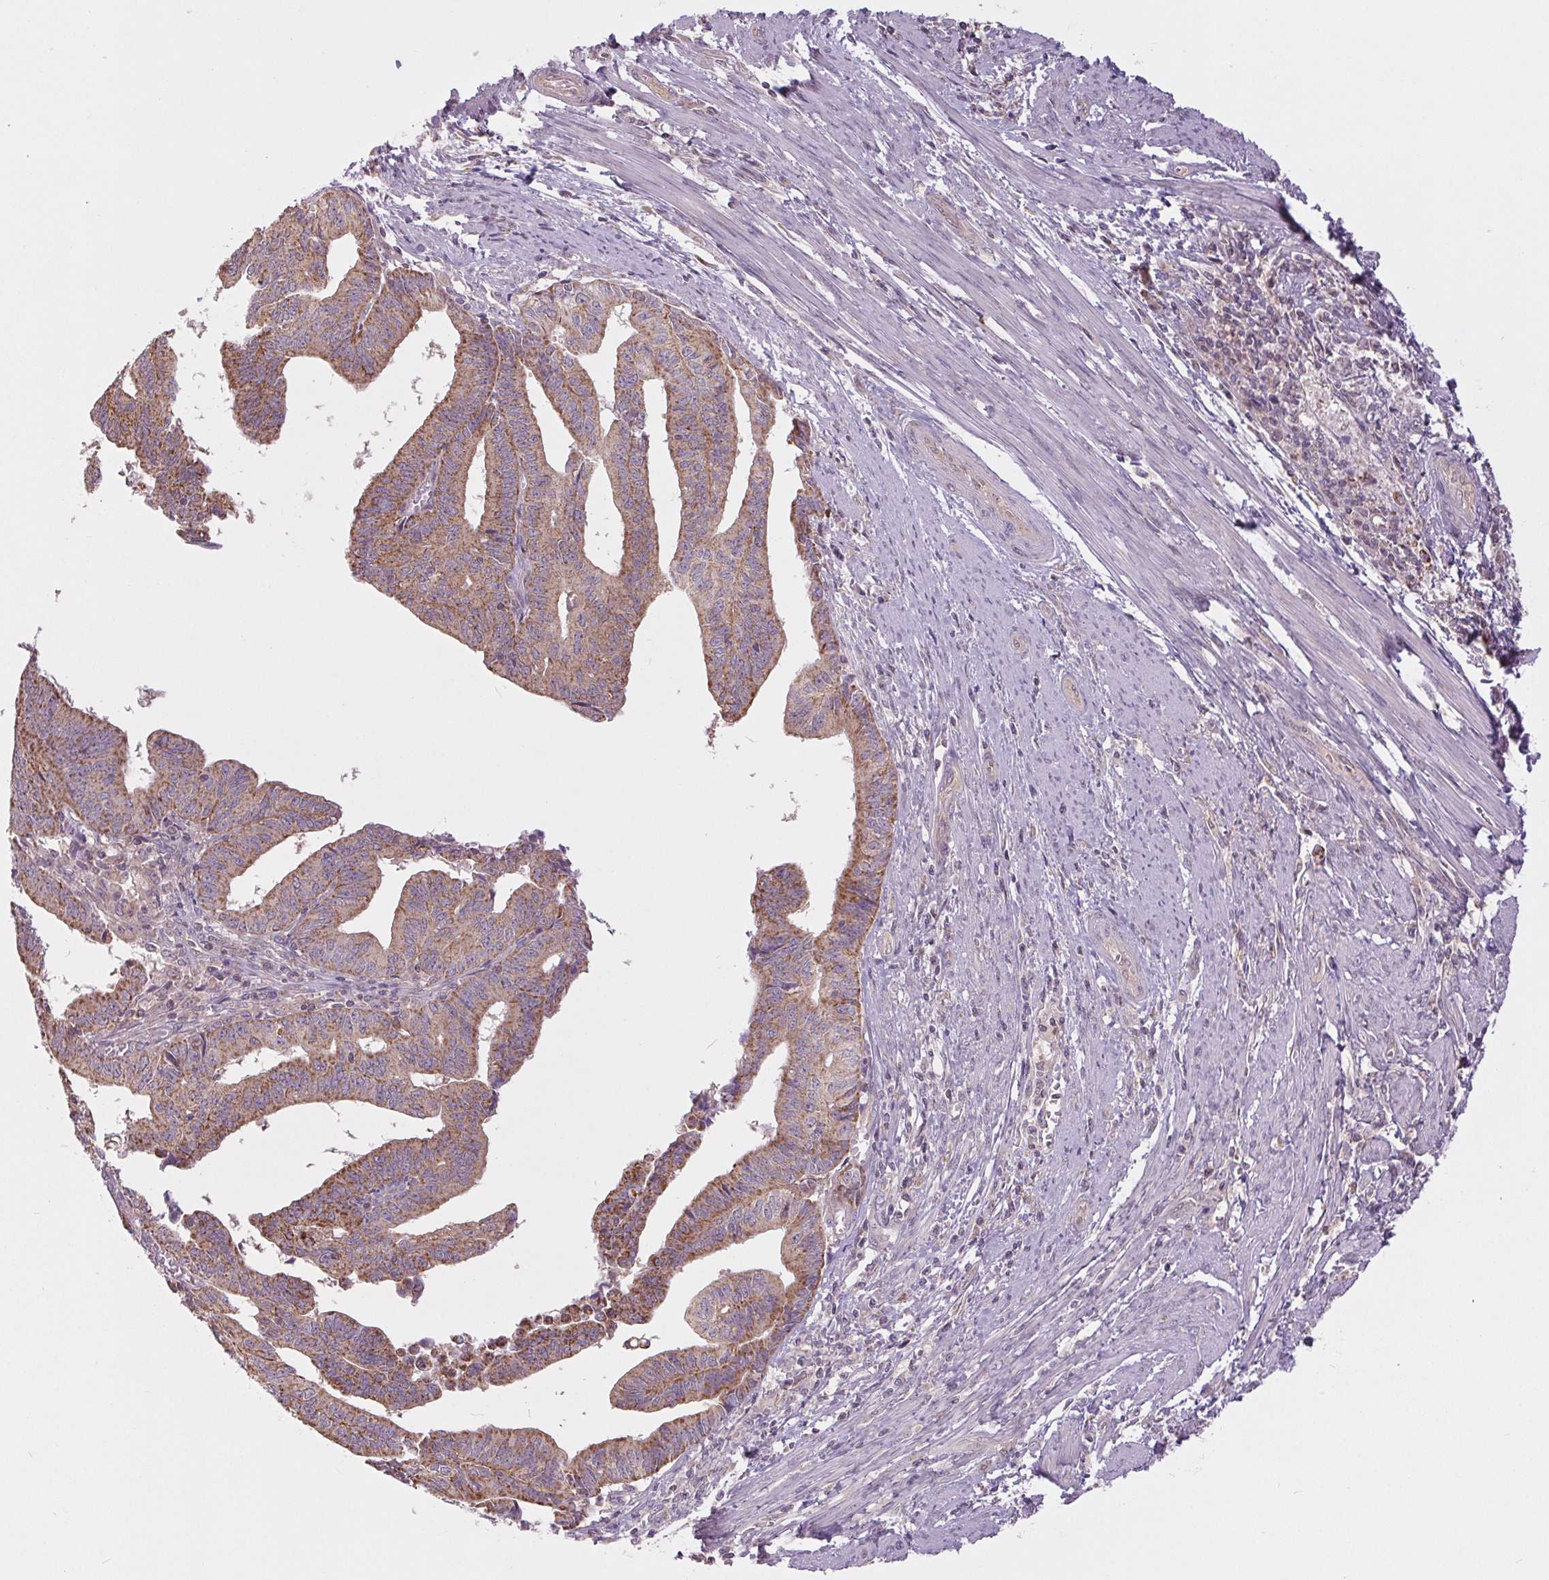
{"staining": {"intensity": "moderate", "quantity": "25%-75%", "location": "cytoplasmic/membranous"}, "tissue": "endometrial cancer", "cell_type": "Tumor cells", "image_type": "cancer", "snomed": [{"axis": "morphology", "description": "Adenocarcinoma, NOS"}, {"axis": "topography", "description": "Endometrium"}], "caption": "Moderate cytoplasmic/membranous expression for a protein is appreciated in approximately 25%-75% of tumor cells of endometrial cancer (adenocarcinoma) using IHC.", "gene": "MAP3K5", "patient": {"sex": "female", "age": 65}}